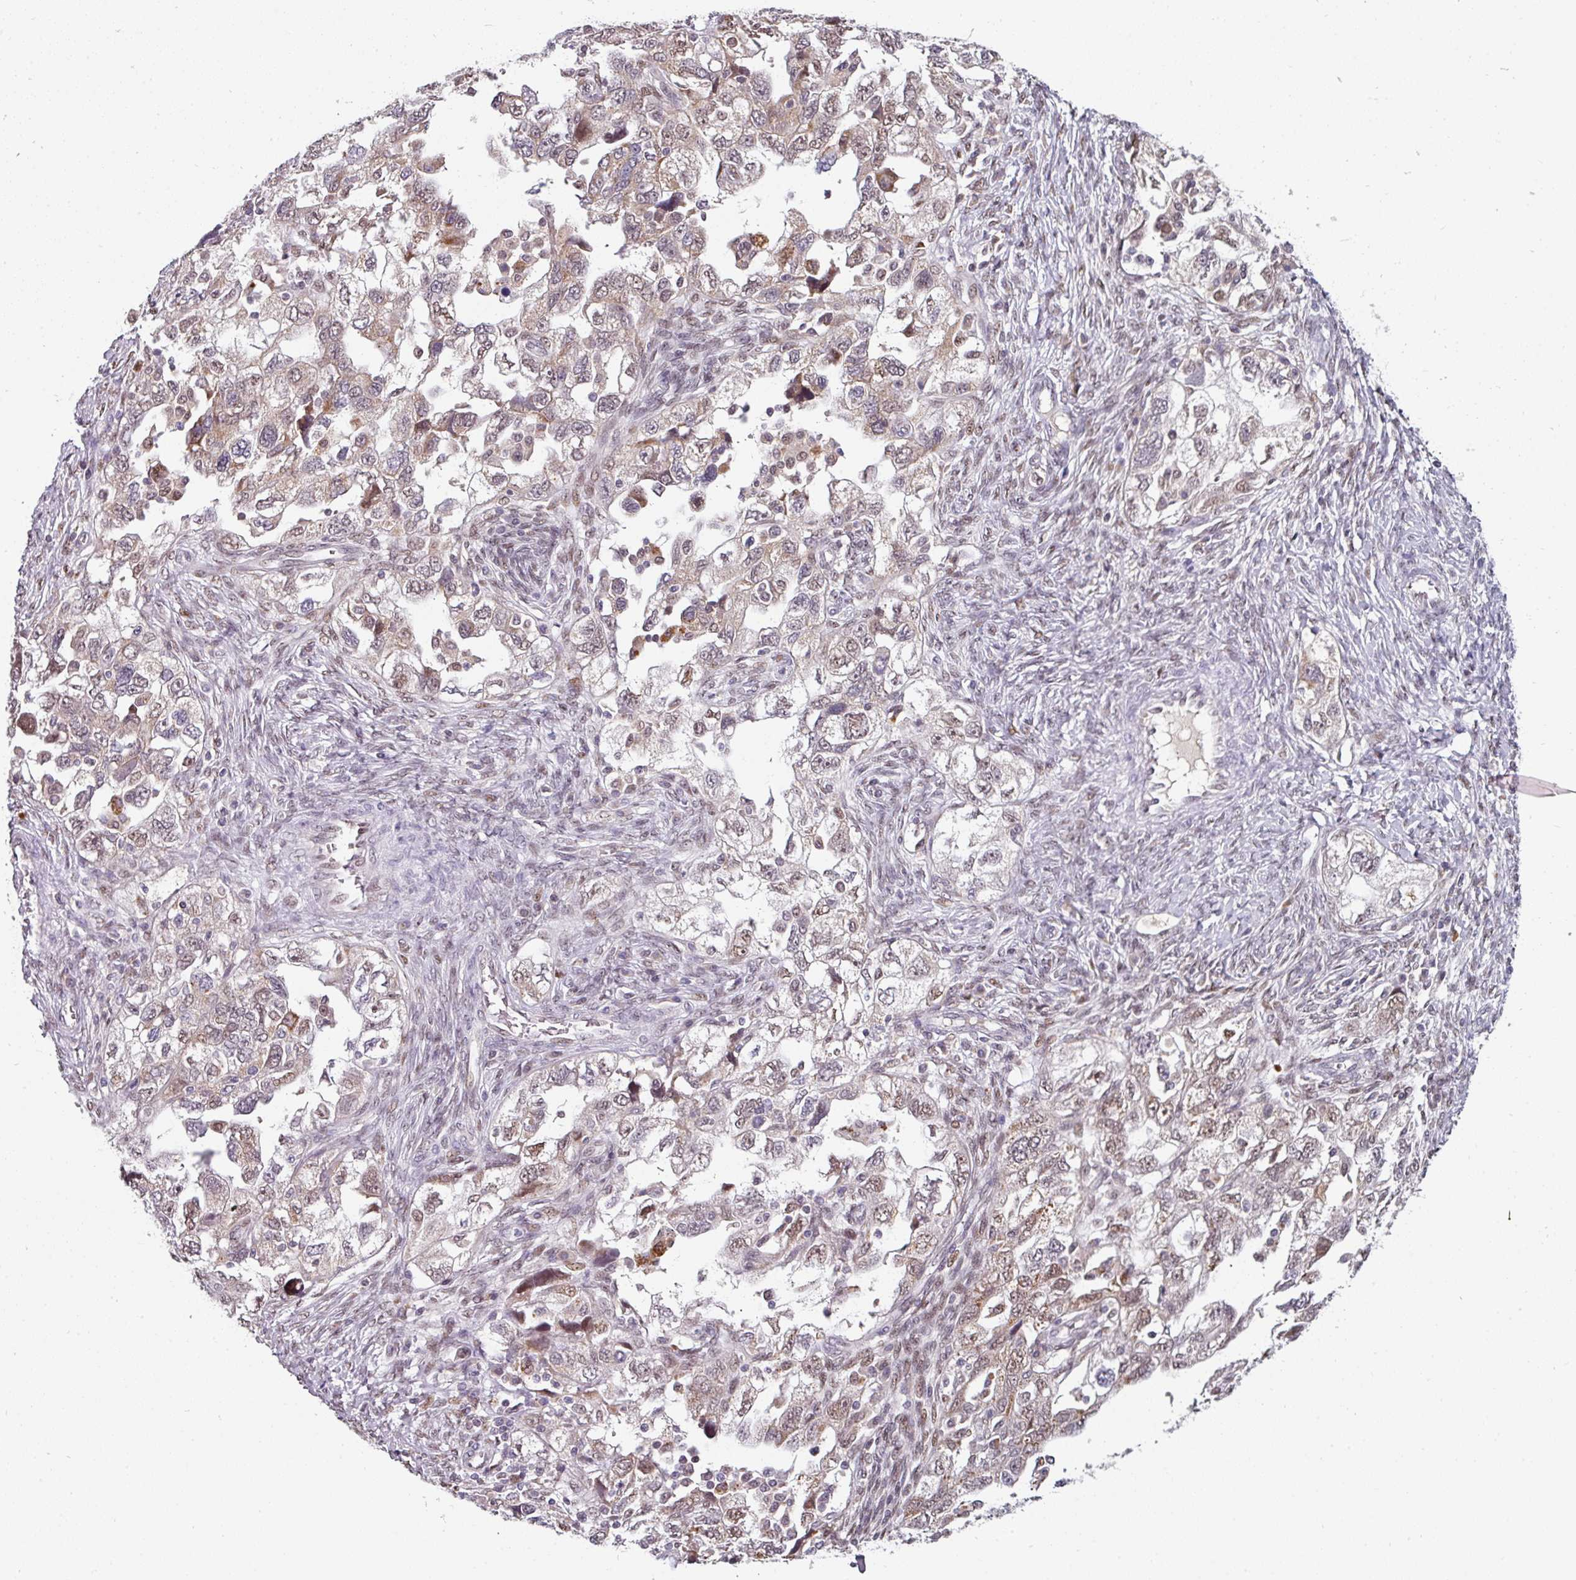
{"staining": {"intensity": "weak", "quantity": "25%-75%", "location": "nuclear"}, "tissue": "ovarian cancer", "cell_type": "Tumor cells", "image_type": "cancer", "snomed": [{"axis": "morphology", "description": "Carcinoma, NOS"}, {"axis": "morphology", "description": "Cystadenocarcinoma, serous, NOS"}, {"axis": "topography", "description": "Ovary"}], "caption": "Carcinoma (ovarian) stained with a protein marker demonstrates weak staining in tumor cells.", "gene": "SWSAP1", "patient": {"sex": "female", "age": 69}}